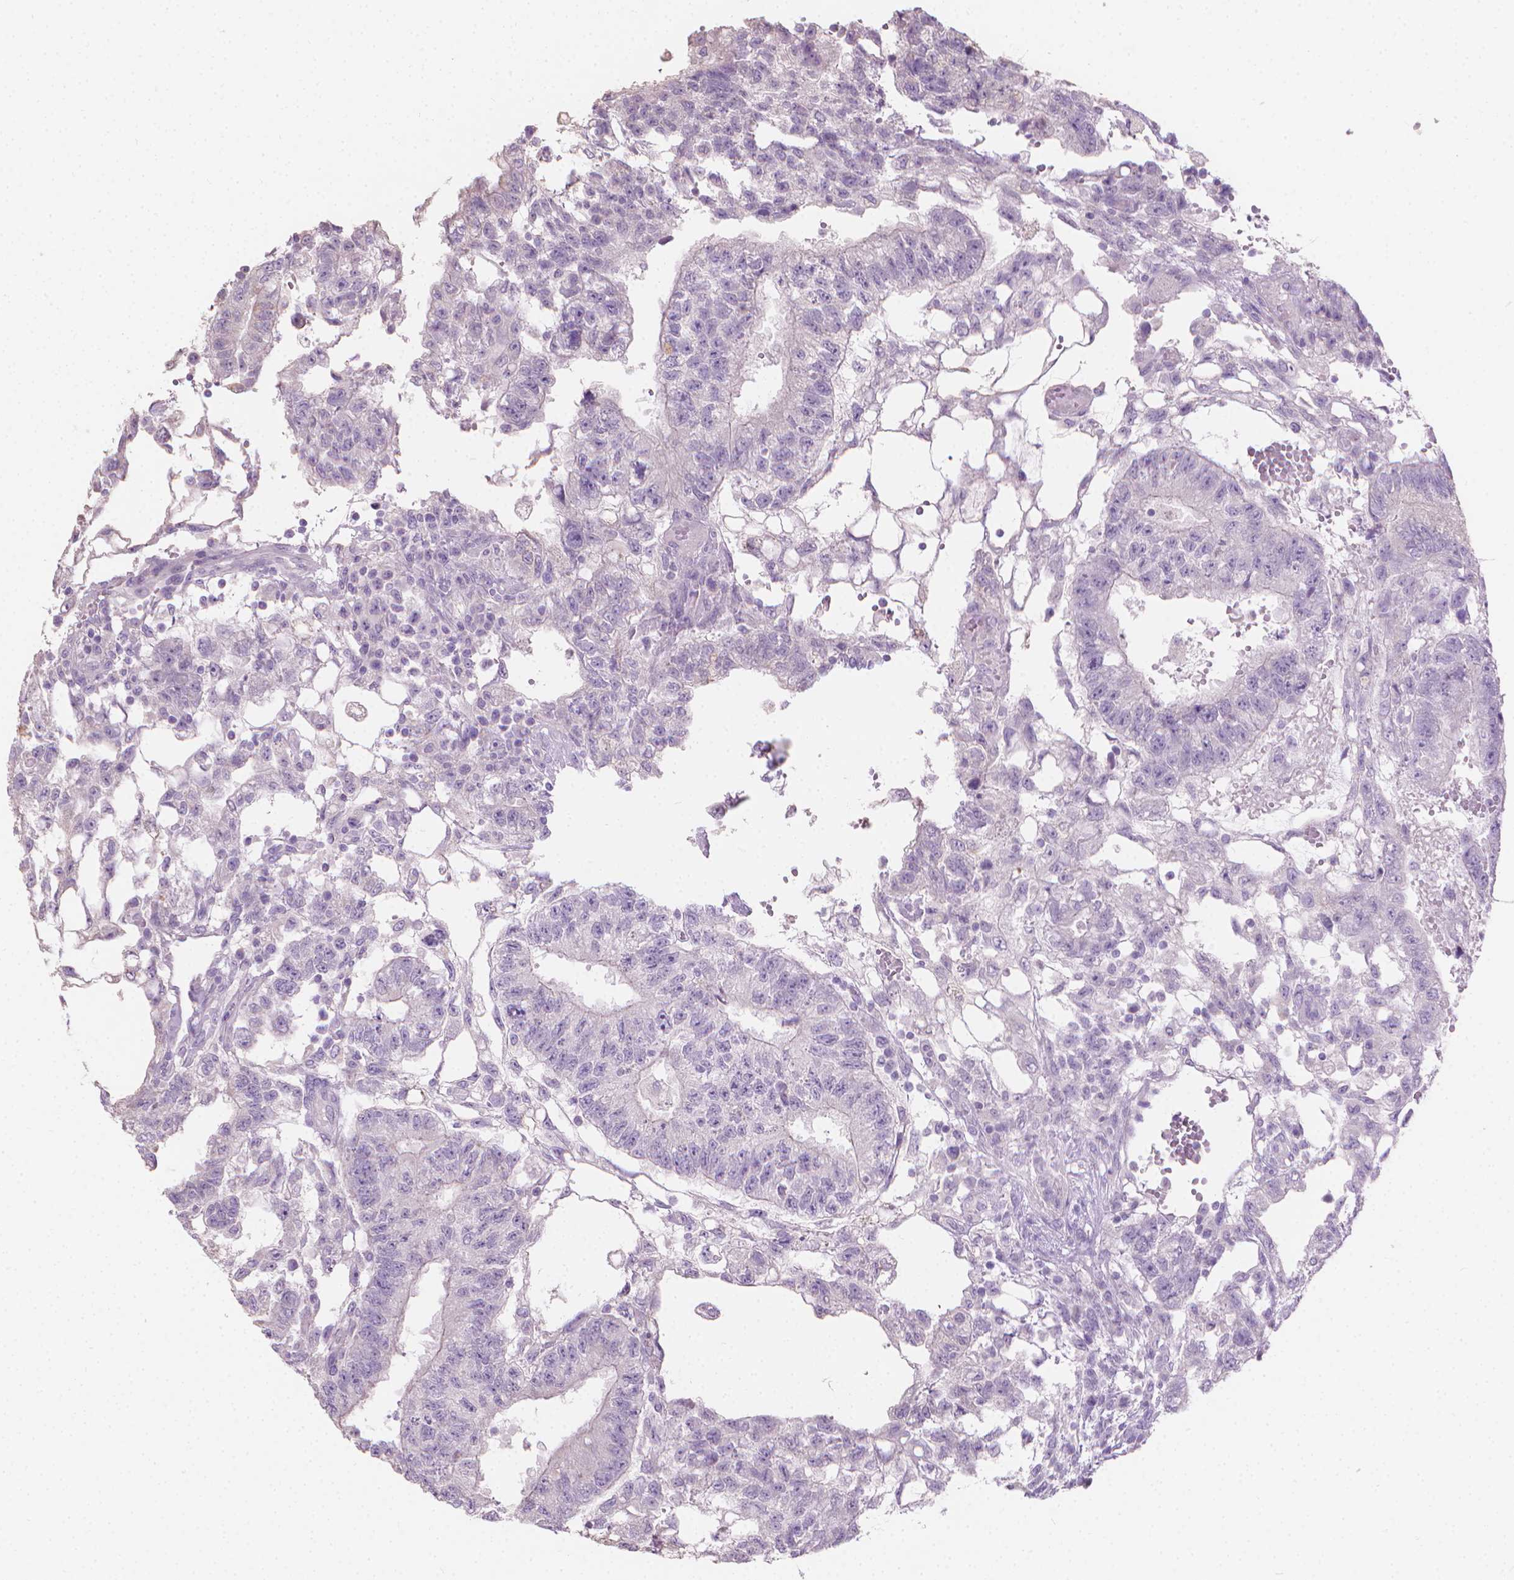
{"staining": {"intensity": "negative", "quantity": "none", "location": "none"}, "tissue": "testis cancer", "cell_type": "Tumor cells", "image_type": "cancer", "snomed": [{"axis": "morphology", "description": "Carcinoma, Embryonal, NOS"}, {"axis": "topography", "description": "Testis"}], "caption": "The IHC histopathology image has no significant expression in tumor cells of embryonal carcinoma (testis) tissue.", "gene": "CABCOCO1", "patient": {"sex": "male", "age": 32}}